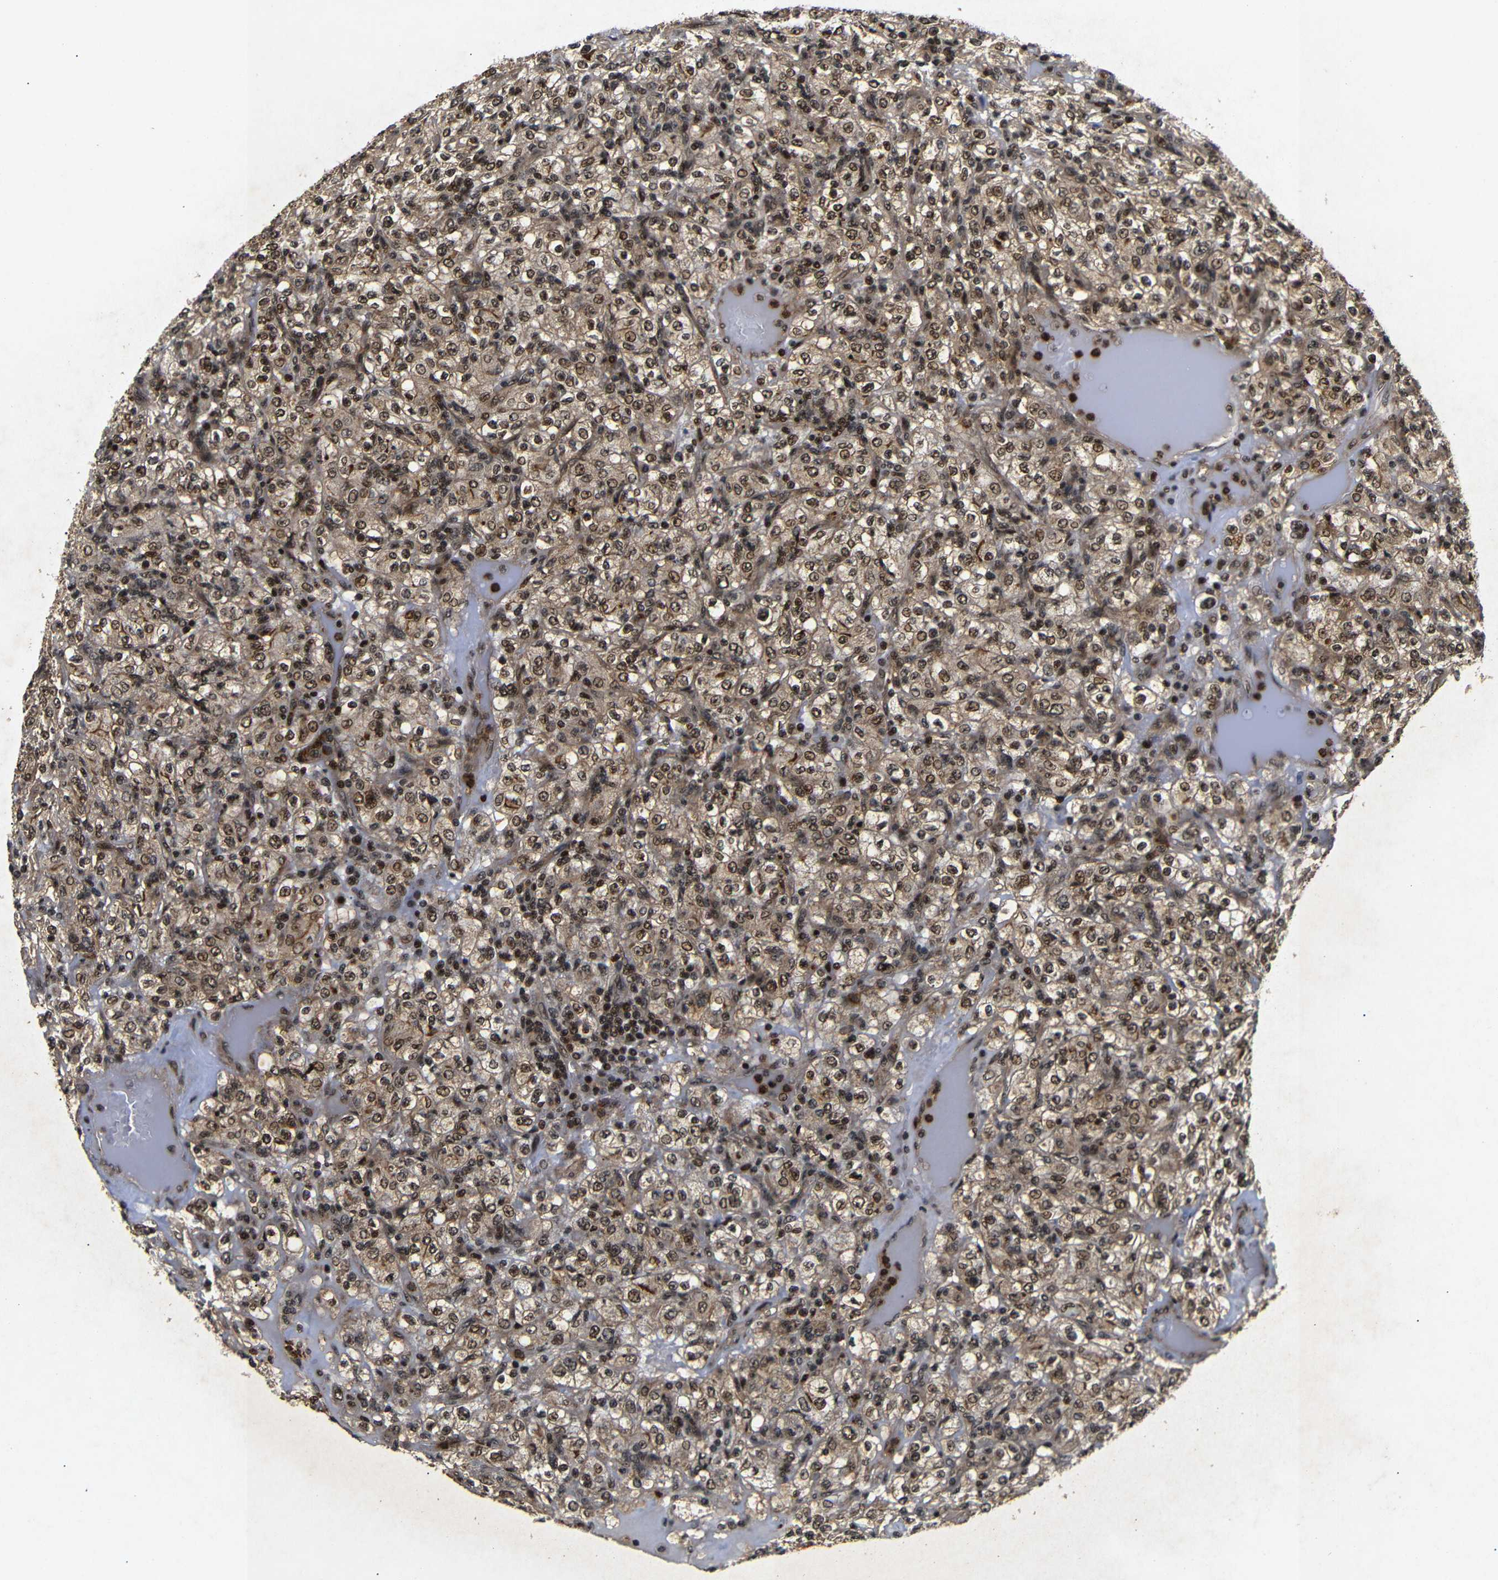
{"staining": {"intensity": "moderate", "quantity": ">75%", "location": "cytoplasmic/membranous,nuclear"}, "tissue": "renal cancer", "cell_type": "Tumor cells", "image_type": "cancer", "snomed": [{"axis": "morphology", "description": "Normal tissue, NOS"}, {"axis": "morphology", "description": "Adenocarcinoma, NOS"}, {"axis": "topography", "description": "Kidney"}], "caption": "Protein staining of renal adenocarcinoma tissue exhibits moderate cytoplasmic/membranous and nuclear positivity in about >75% of tumor cells.", "gene": "KIF23", "patient": {"sex": "female", "age": 72}}